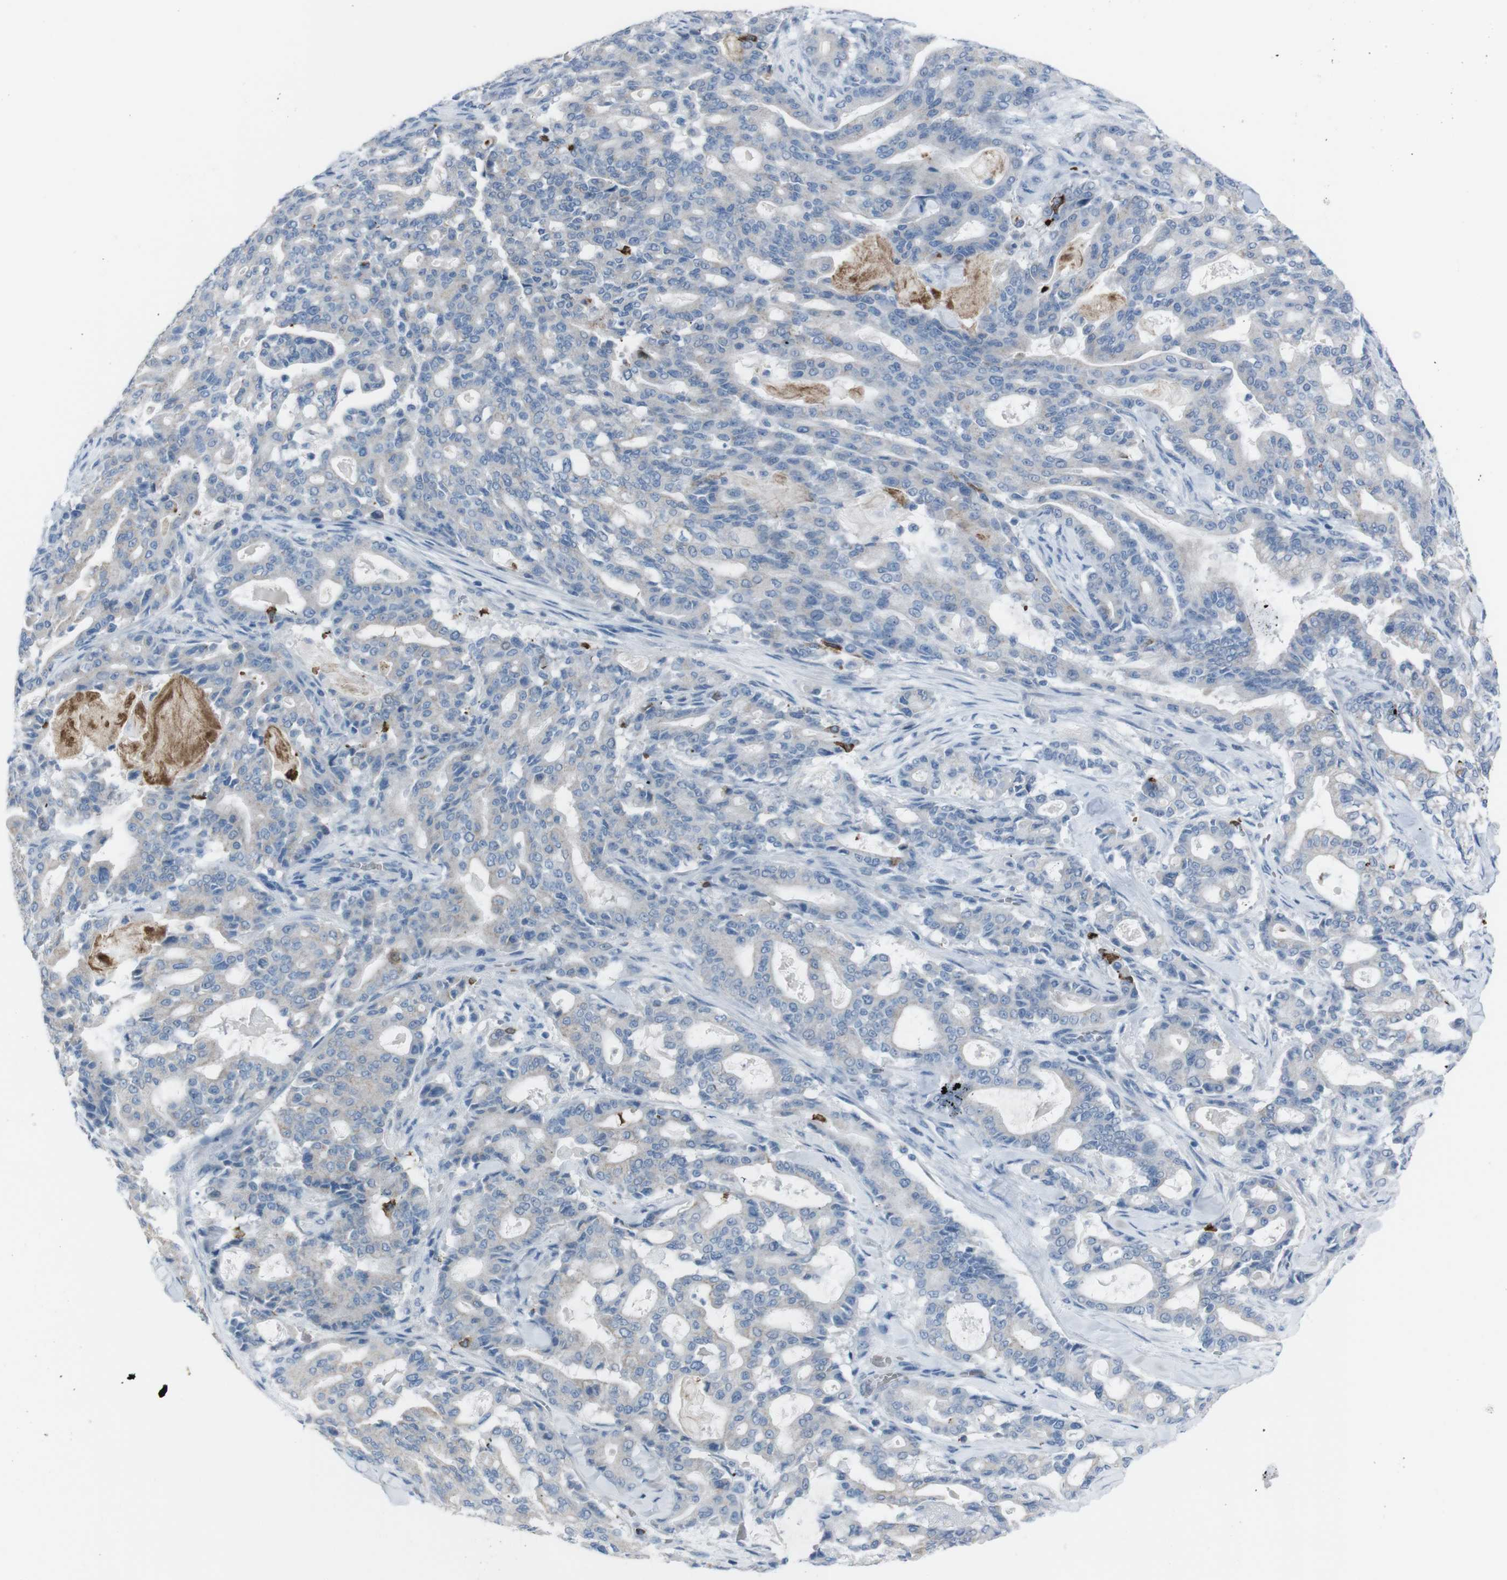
{"staining": {"intensity": "negative", "quantity": "none", "location": "none"}, "tissue": "pancreatic cancer", "cell_type": "Tumor cells", "image_type": "cancer", "snomed": [{"axis": "morphology", "description": "Adenocarcinoma, NOS"}, {"axis": "topography", "description": "Pancreas"}], "caption": "An IHC histopathology image of adenocarcinoma (pancreatic) is shown. There is no staining in tumor cells of adenocarcinoma (pancreatic).", "gene": "ST6GAL1", "patient": {"sex": "male", "age": 63}}